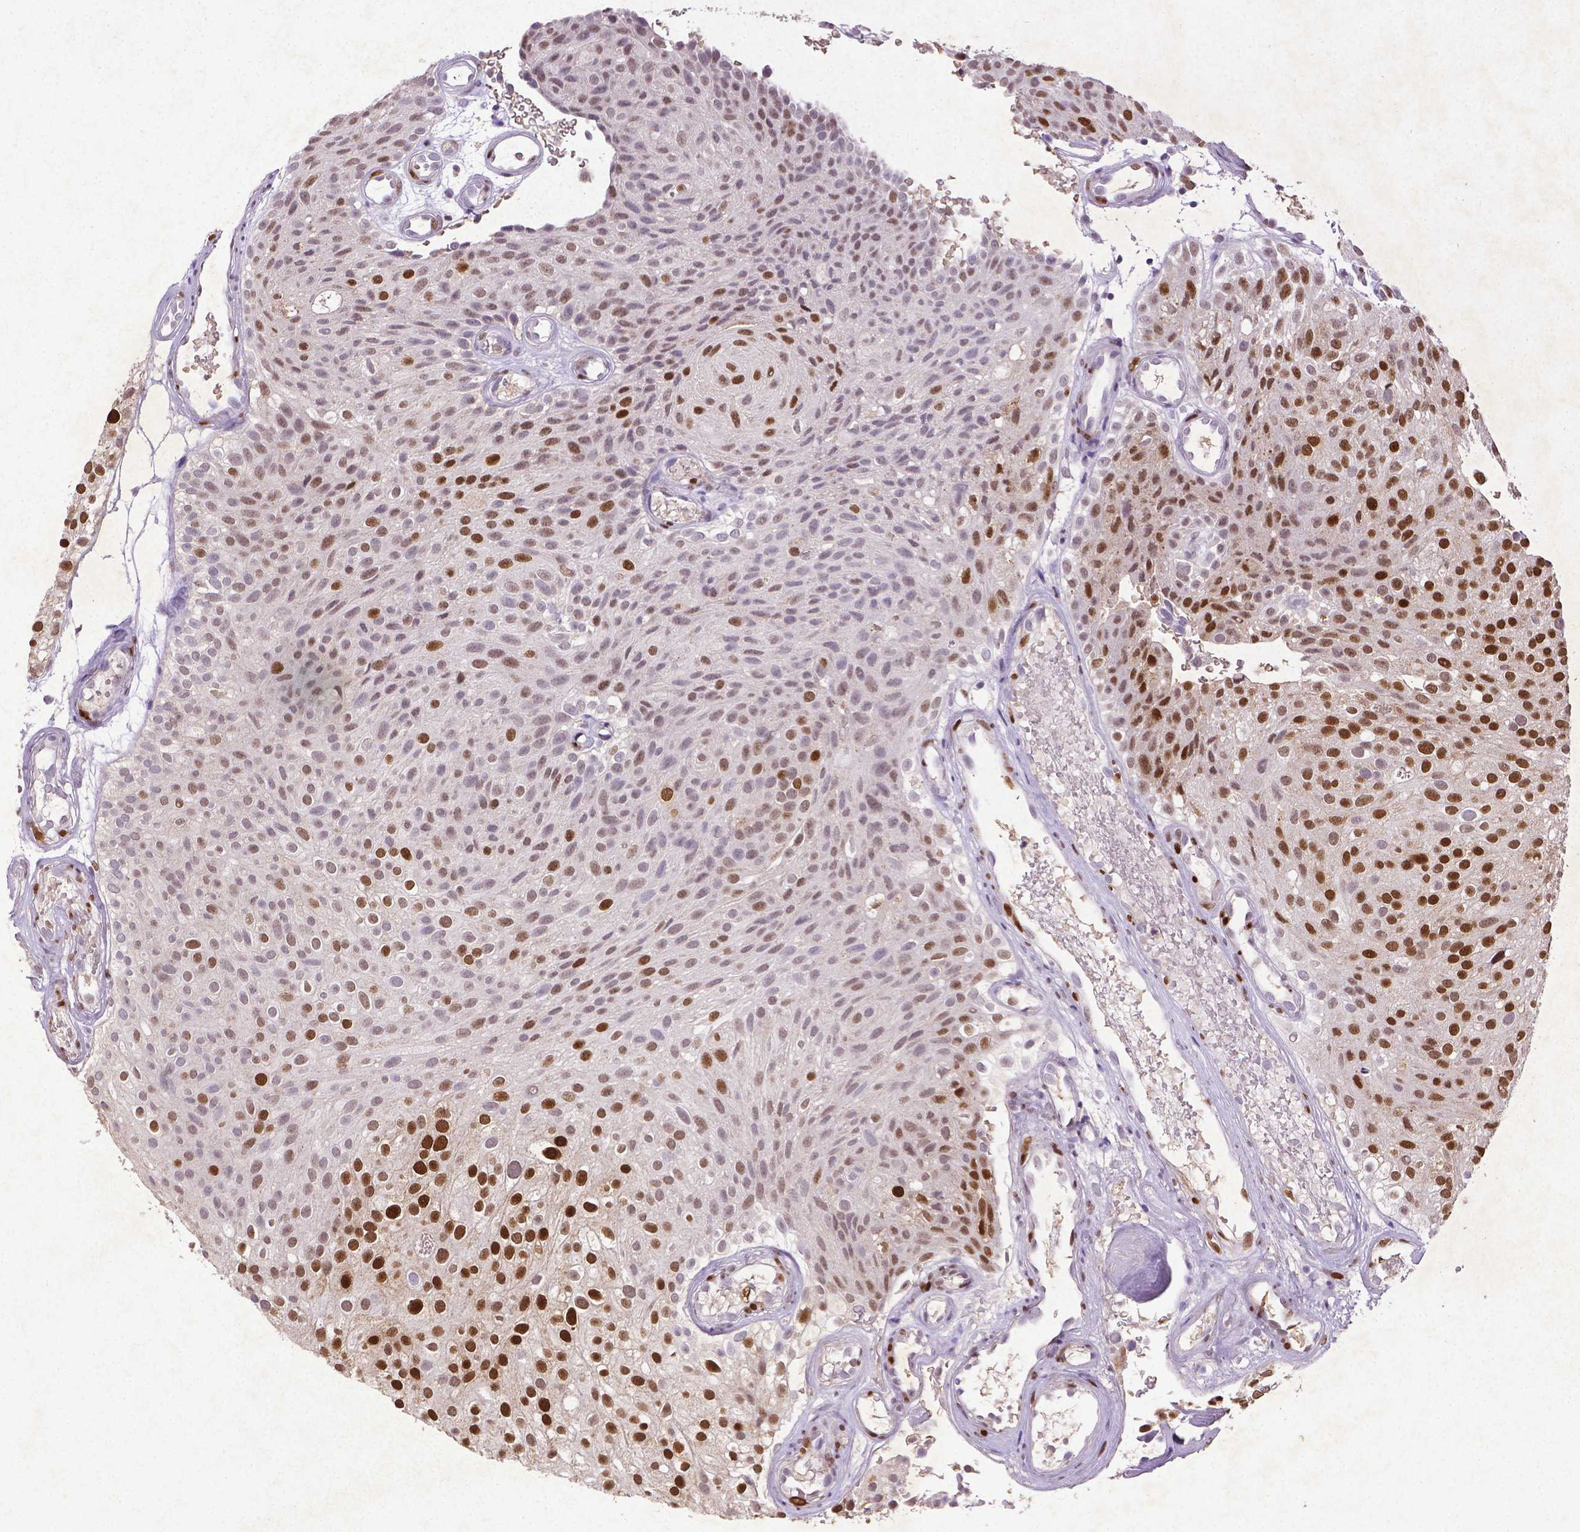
{"staining": {"intensity": "strong", "quantity": ">75%", "location": "nuclear"}, "tissue": "urothelial cancer", "cell_type": "Tumor cells", "image_type": "cancer", "snomed": [{"axis": "morphology", "description": "Urothelial carcinoma, Low grade"}, {"axis": "topography", "description": "Urinary bladder"}], "caption": "Strong nuclear staining is identified in about >75% of tumor cells in urothelial cancer.", "gene": "CDKN1A", "patient": {"sex": "male", "age": 78}}